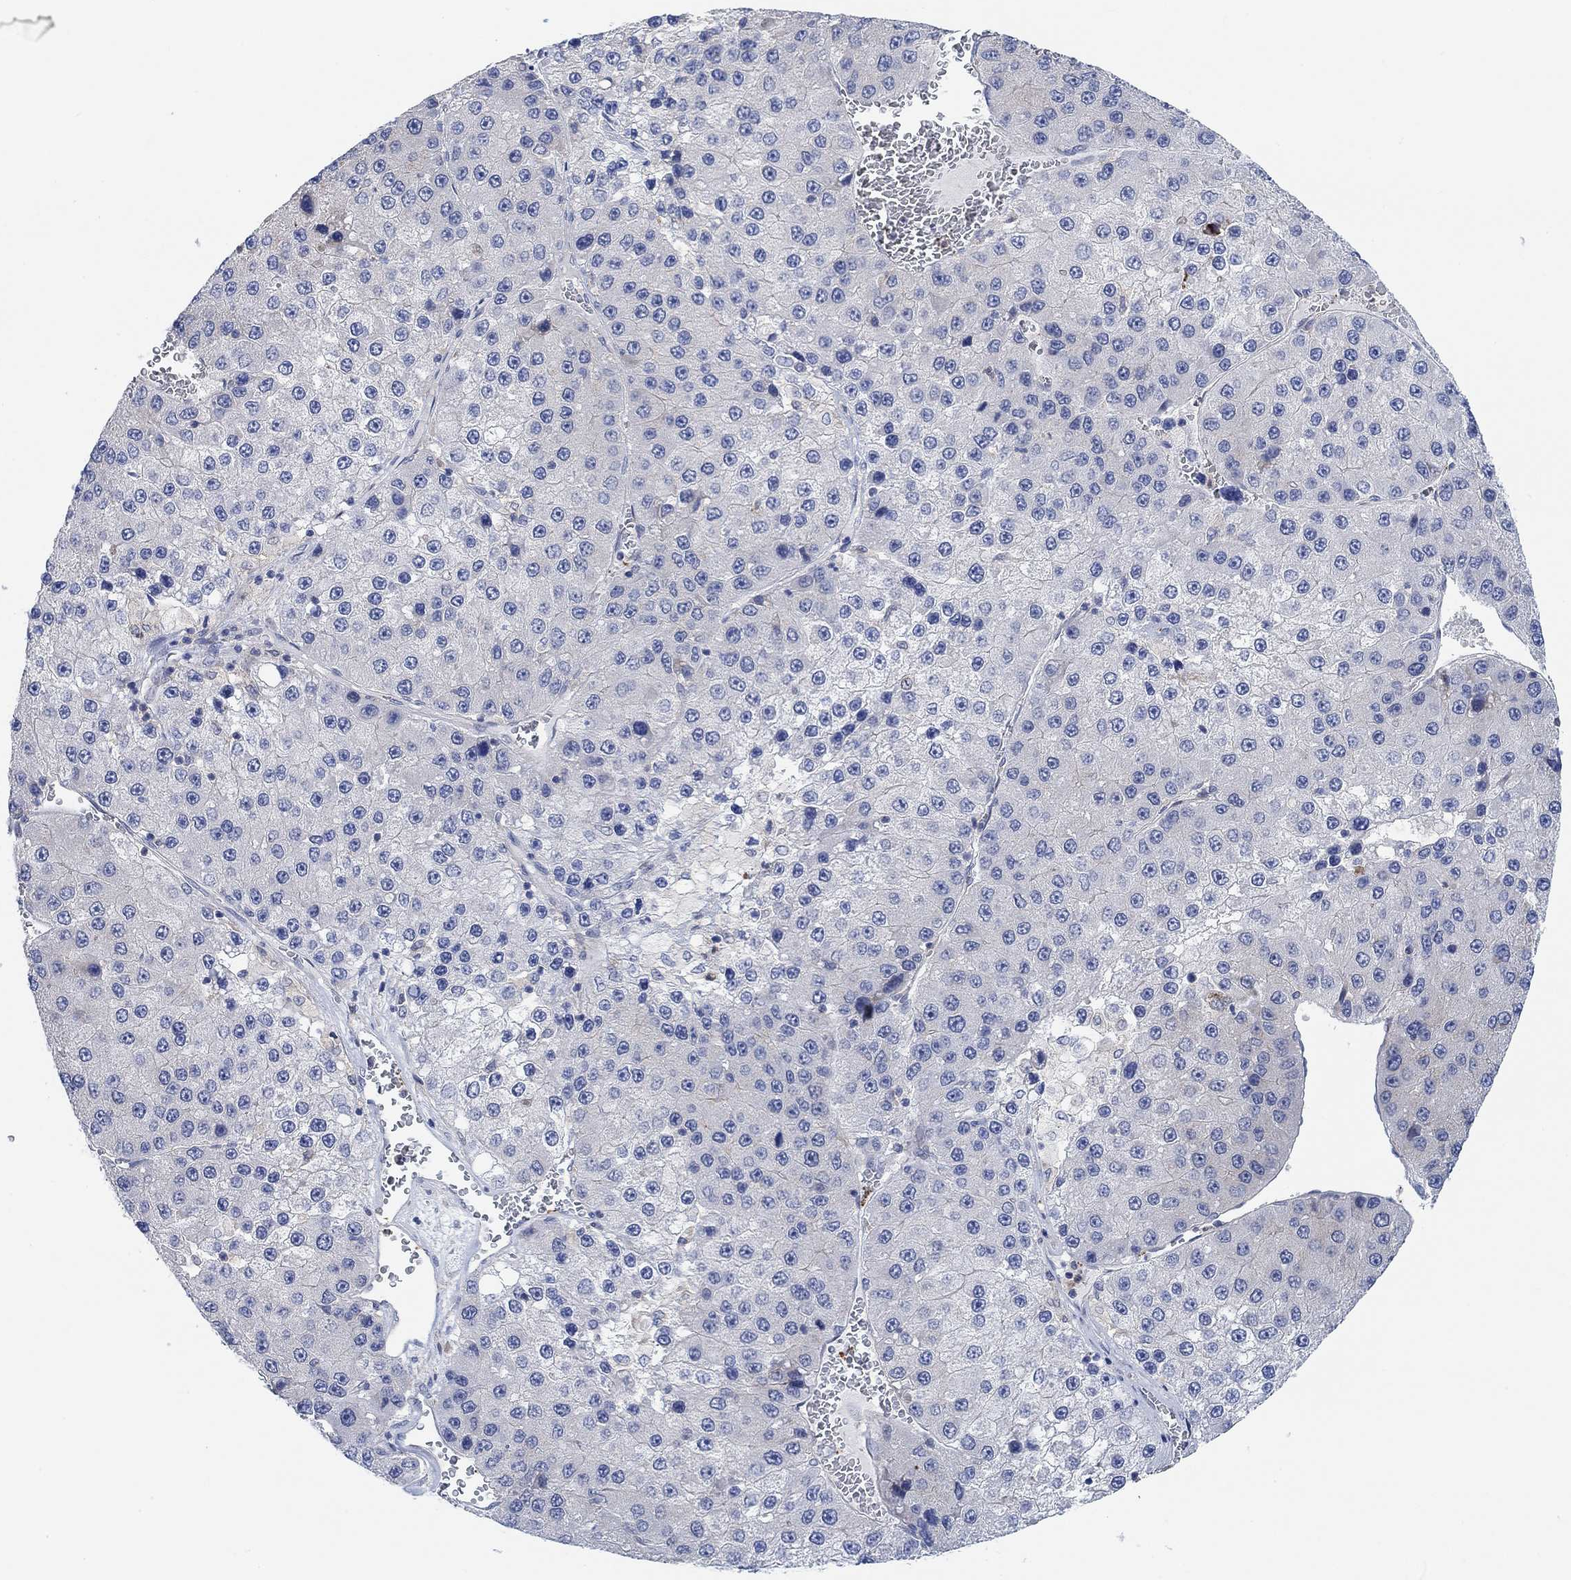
{"staining": {"intensity": "negative", "quantity": "none", "location": "none"}, "tissue": "liver cancer", "cell_type": "Tumor cells", "image_type": "cancer", "snomed": [{"axis": "morphology", "description": "Carcinoma, Hepatocellular, NOS"}, {"axis": "topography", "description": "Liver"}], "caption": "Tumor cells are negative for brown protein staining in liver hepatocellular carcinoma.", "gene": "PMFBP1", "patient": {"sex": "female", "age": 73}}